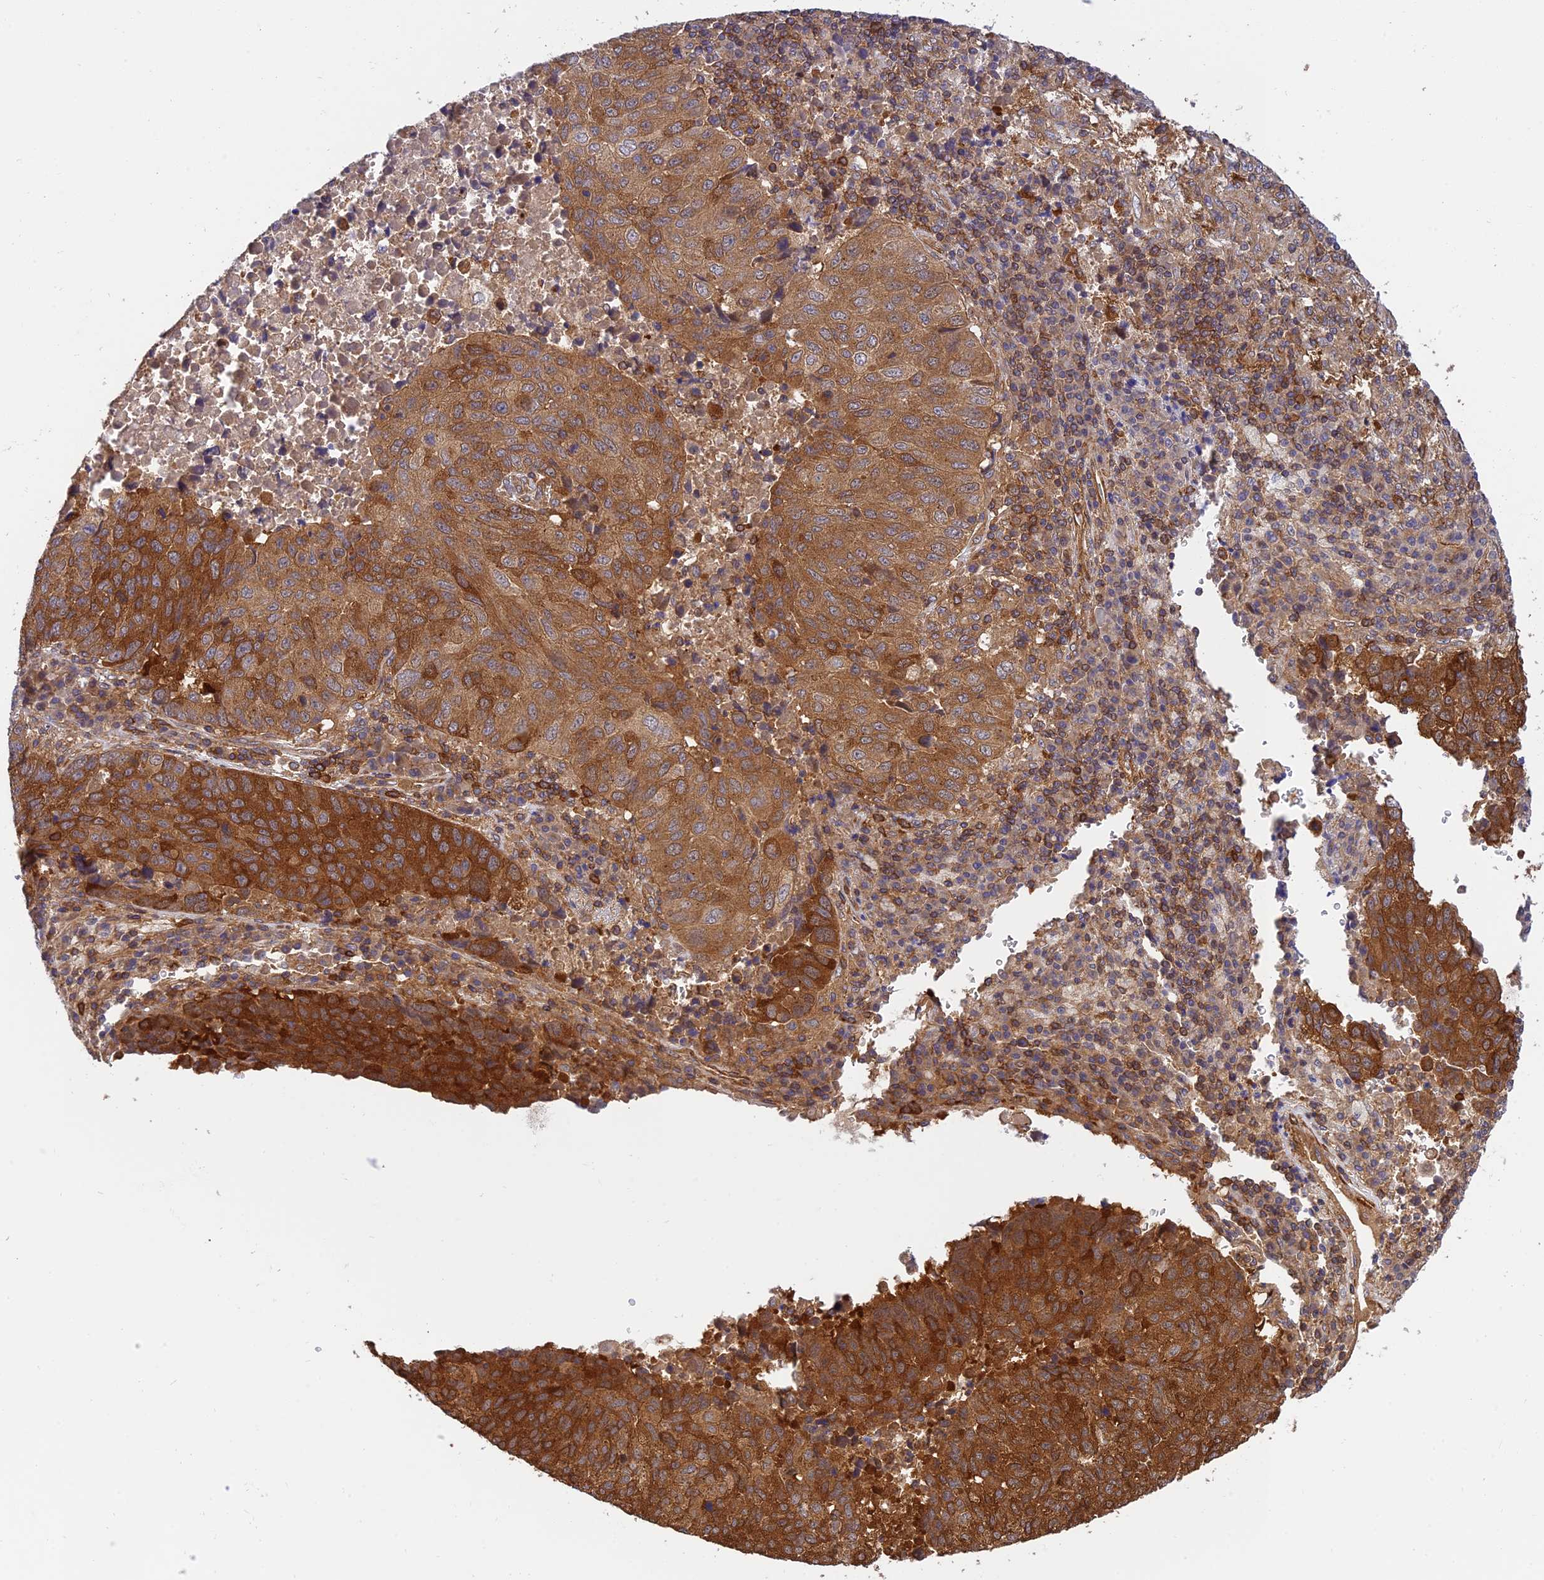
{"staining": {"intensity": "strong", "quantity": ">75%", "location": "cytoplasmic/membranous"}, "tissue": "lung cancer", "cell_type": "Tumor cells", "image_type": "cancer", "snomed": [{"axis": "morphology", "description": "Squamous cell carcinoma, NOS"}, {"axis": "topography", "description": "Lung"}], "caption": "Immunohistochemistry (DAB (3,3'-diaminobenzidine)) staining of lung cancer displays strong cytoplasmic/membranous protein expression in approximately >75% of tumor cells.", "gene": "EVI5L", "patient": {"sex": "male", "age": 73}}